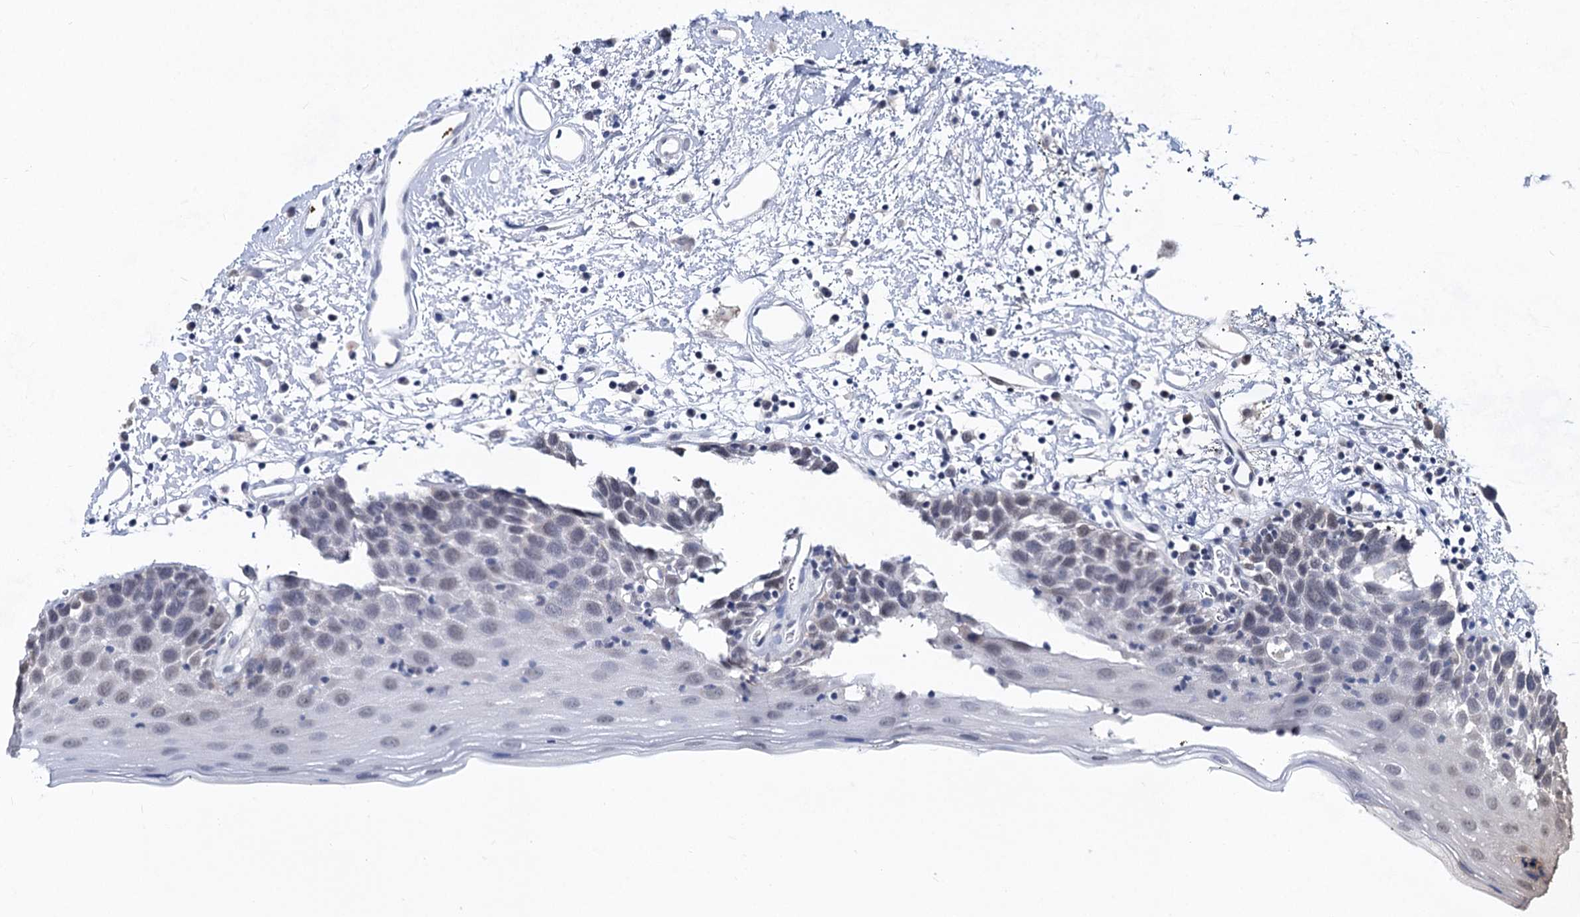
{"staining": {"intensity": "negative", "quantity": "none", "location": "none"}, "tissue": "oral mucosa", "cell_type": "Squamous epithelial cells", "image_type": "normal", "snomed": [{"axis": "morphology", "description": "Normal tissue, NOS"}, {"axis": "topography", "description": "Oral tissue"}], "caption": "This is an immunohistochemistry (IHC) image of normal oral mucosa. There is no expression in squamous epithelial cells.", "gene": "MON2", "patient": {"sex": "male", "age": 74}}